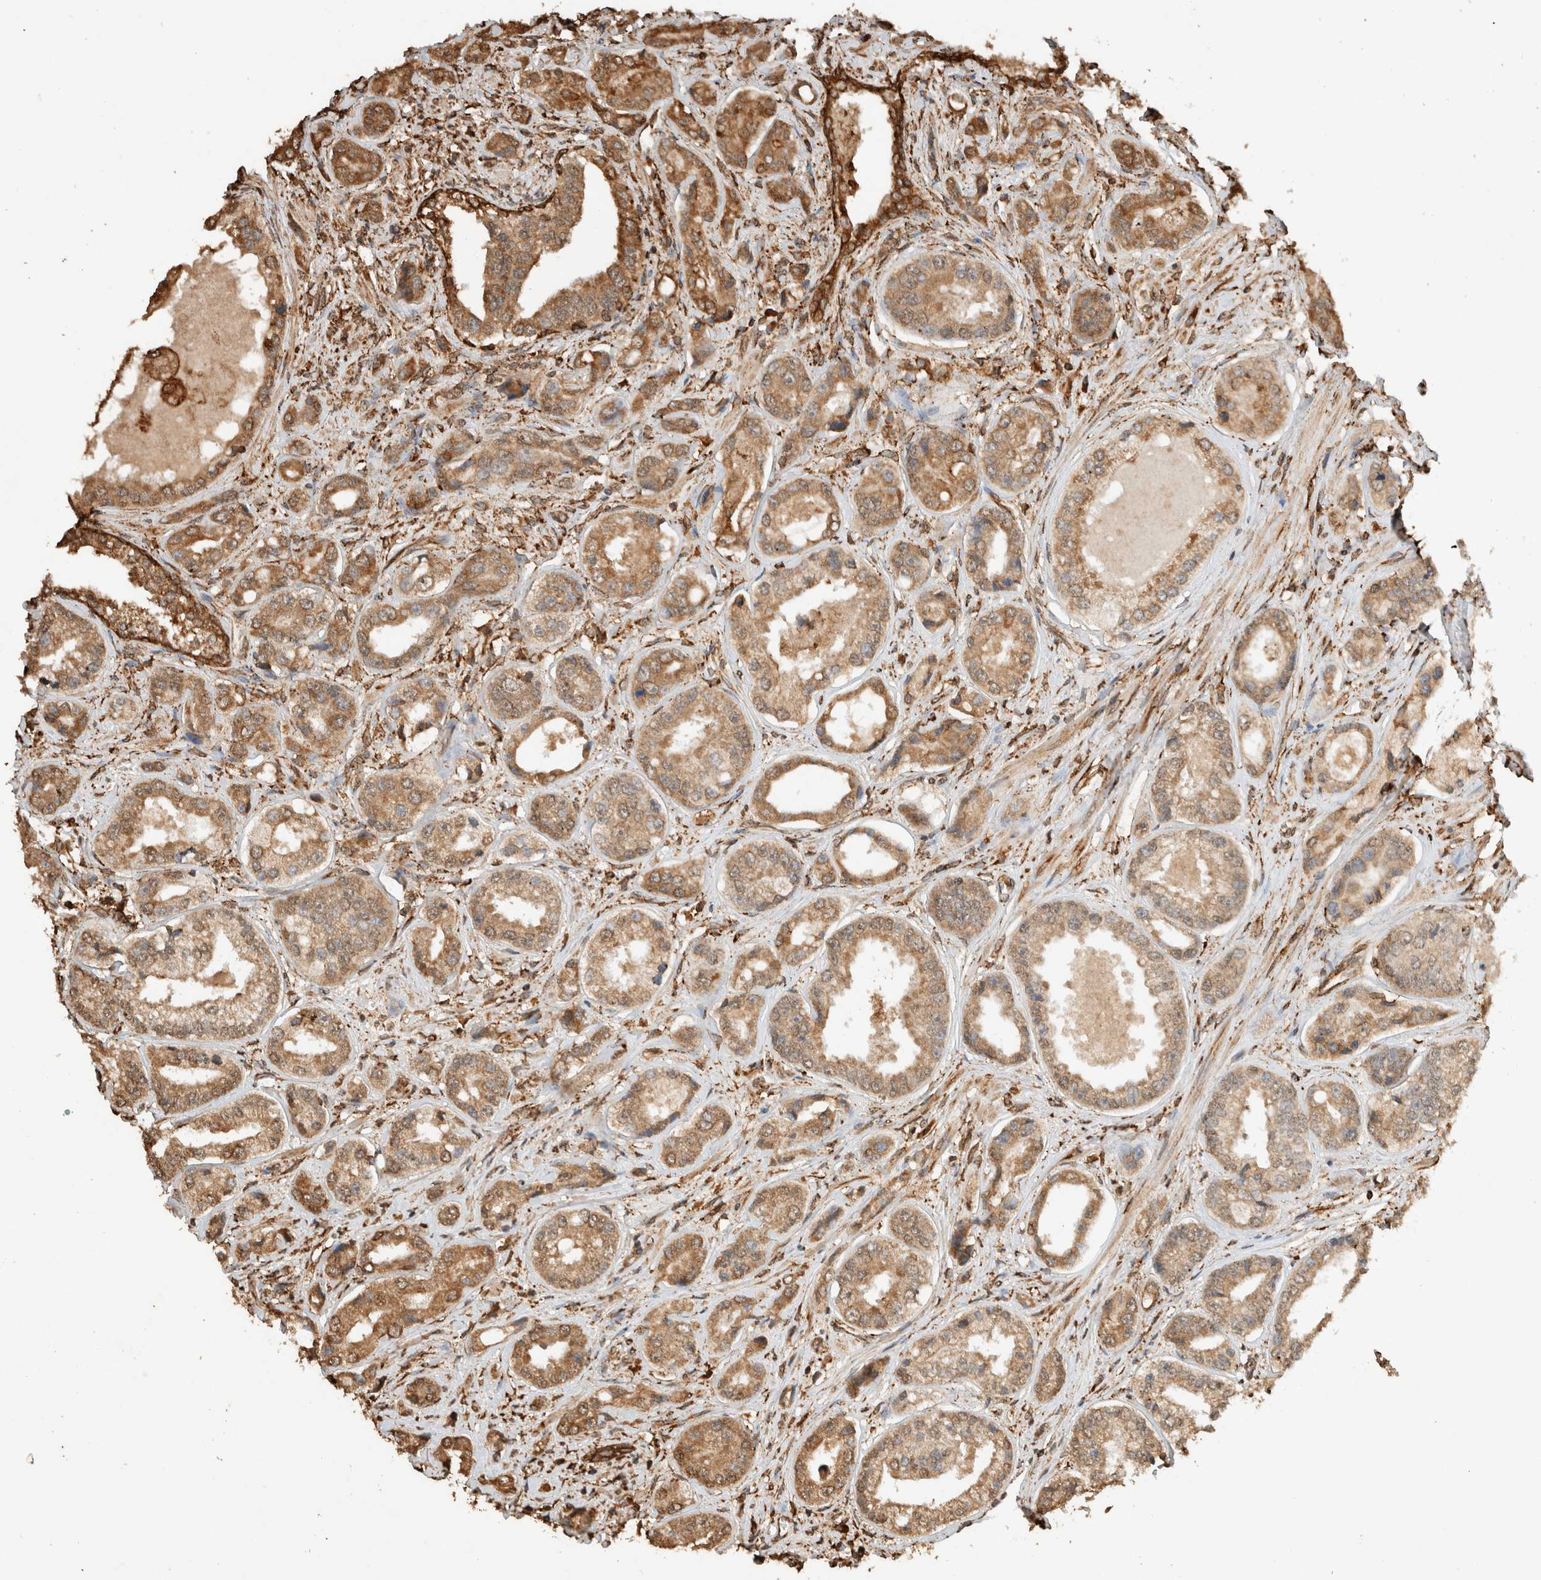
{"staining": {"intensity": "moderate", "quantity": ">75%", "location": "cytoplasmic/membranous"}, "tissue": "prostate cancer", "cell_type": "Tumor cells", "image_type": "cancer", "snomed": [{"axis": "morphology", "description": "Adenocarcinoma, High grade"}, {"axis": "topography", "description": "Prostate"}], "caption": "There is medium levels of moderate cytoplasmic/membranous positivity in tumor cells of prostate cancer, as demonstrated by immunohistochemical staining (brown color).", "gene": "ERAP1", "patient": {"sex": "male", "age": 61}}